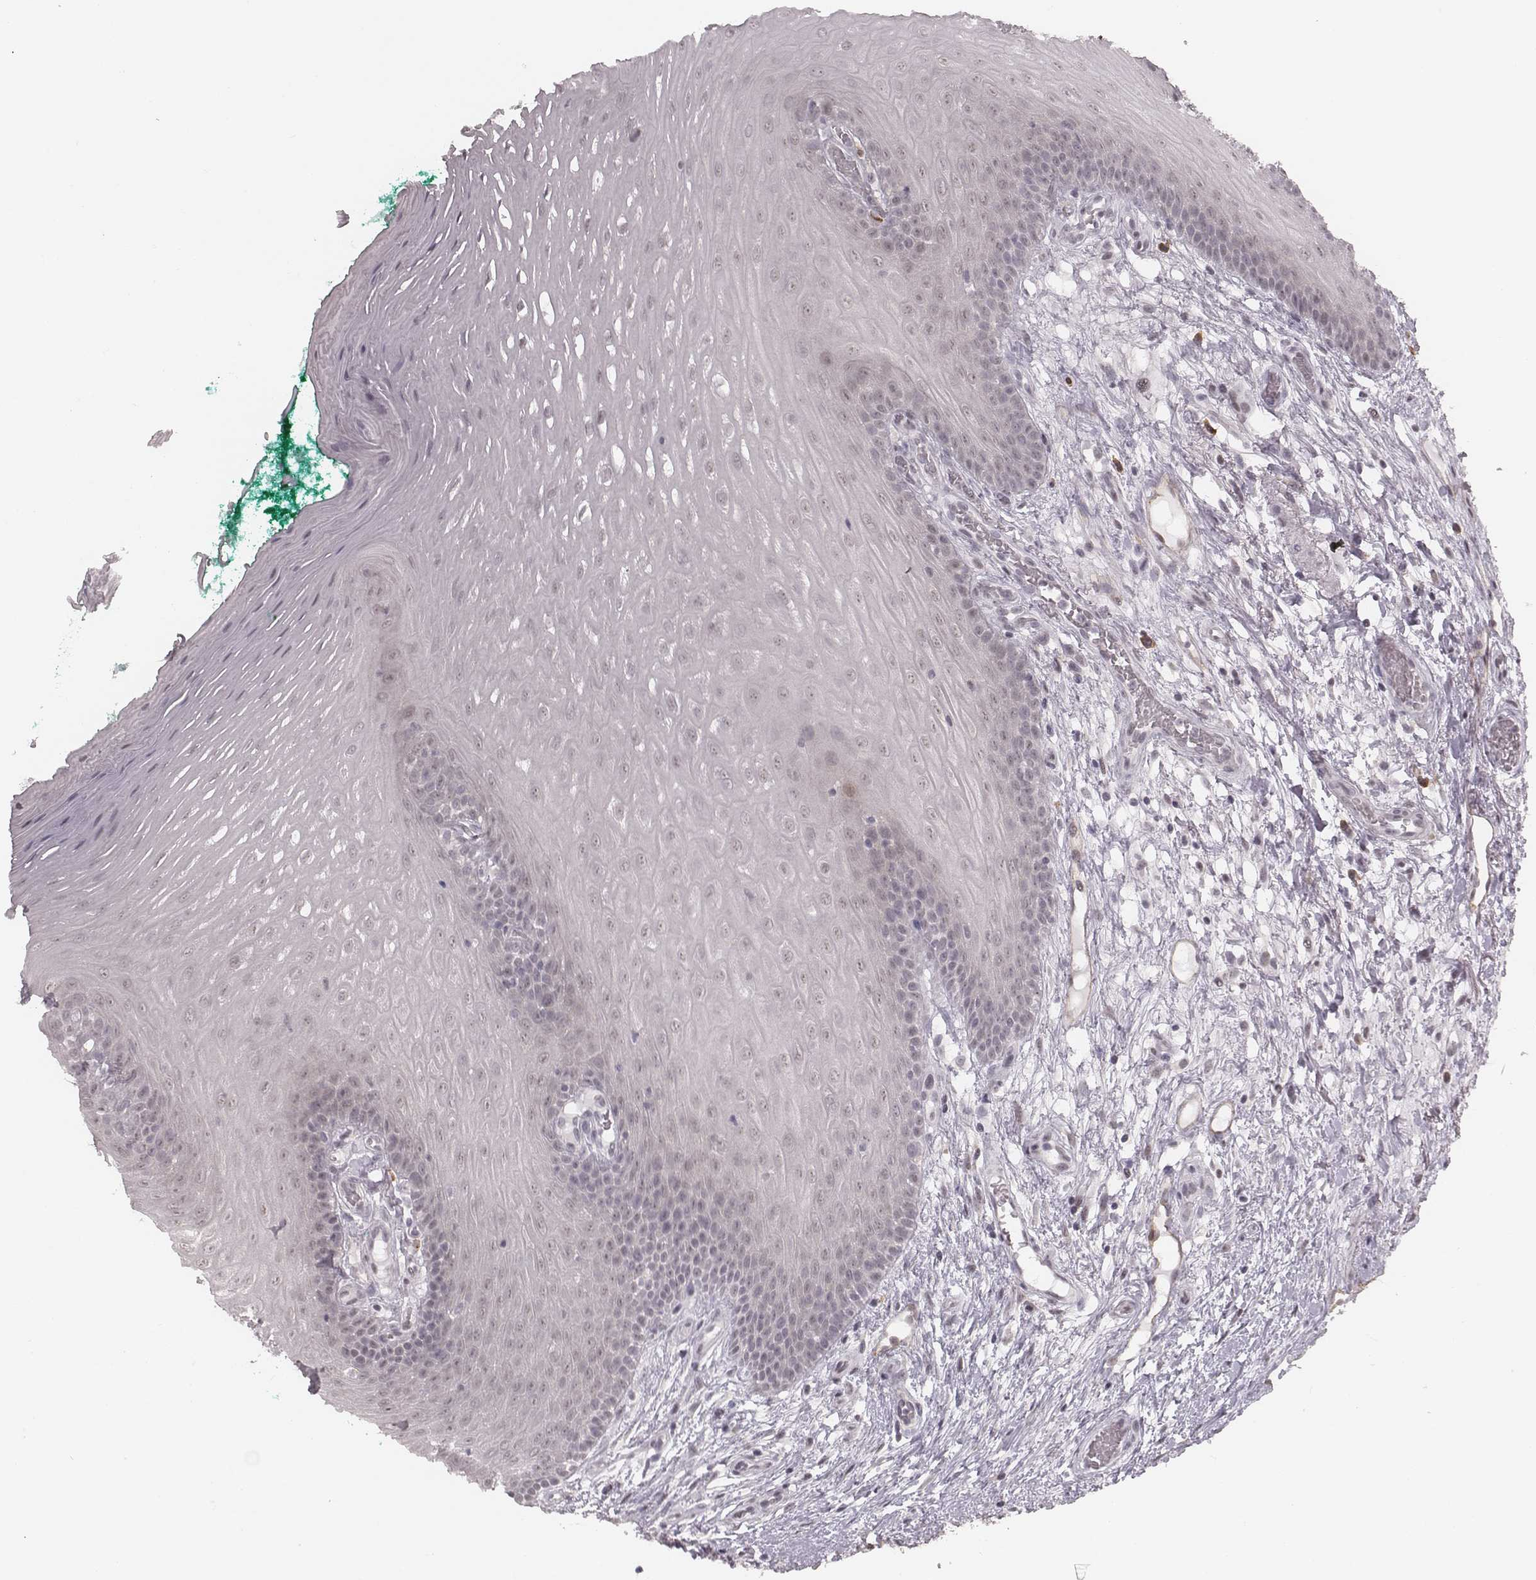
{"staining": {"intensity": "negative", "quantity": "none", "location": "none"}, "tissue": "oral mucosa", "cell_type": "Squamous epithelial cells", "image_type": "normal", "snomed": [{"axis": "morphology", "description": "Normal tissue, NOS"}, {"axis": "morphology", "description": "Squamous cell carcinoma, NOS"}, {"axis": "topography", "description": "Oral tissue"}, {"axis": "topography", "description": "Head-Neck"}], "caption": "DAB immunohistochemical staining of benign human oral mucosa demonstrates no significant expression in squamous epithelial cells. (Immunohistochemistry, brightfield microscopy, high magnification).", "gene": "RPGRIP1", "patient": {"sex": "male", "age": 78}}